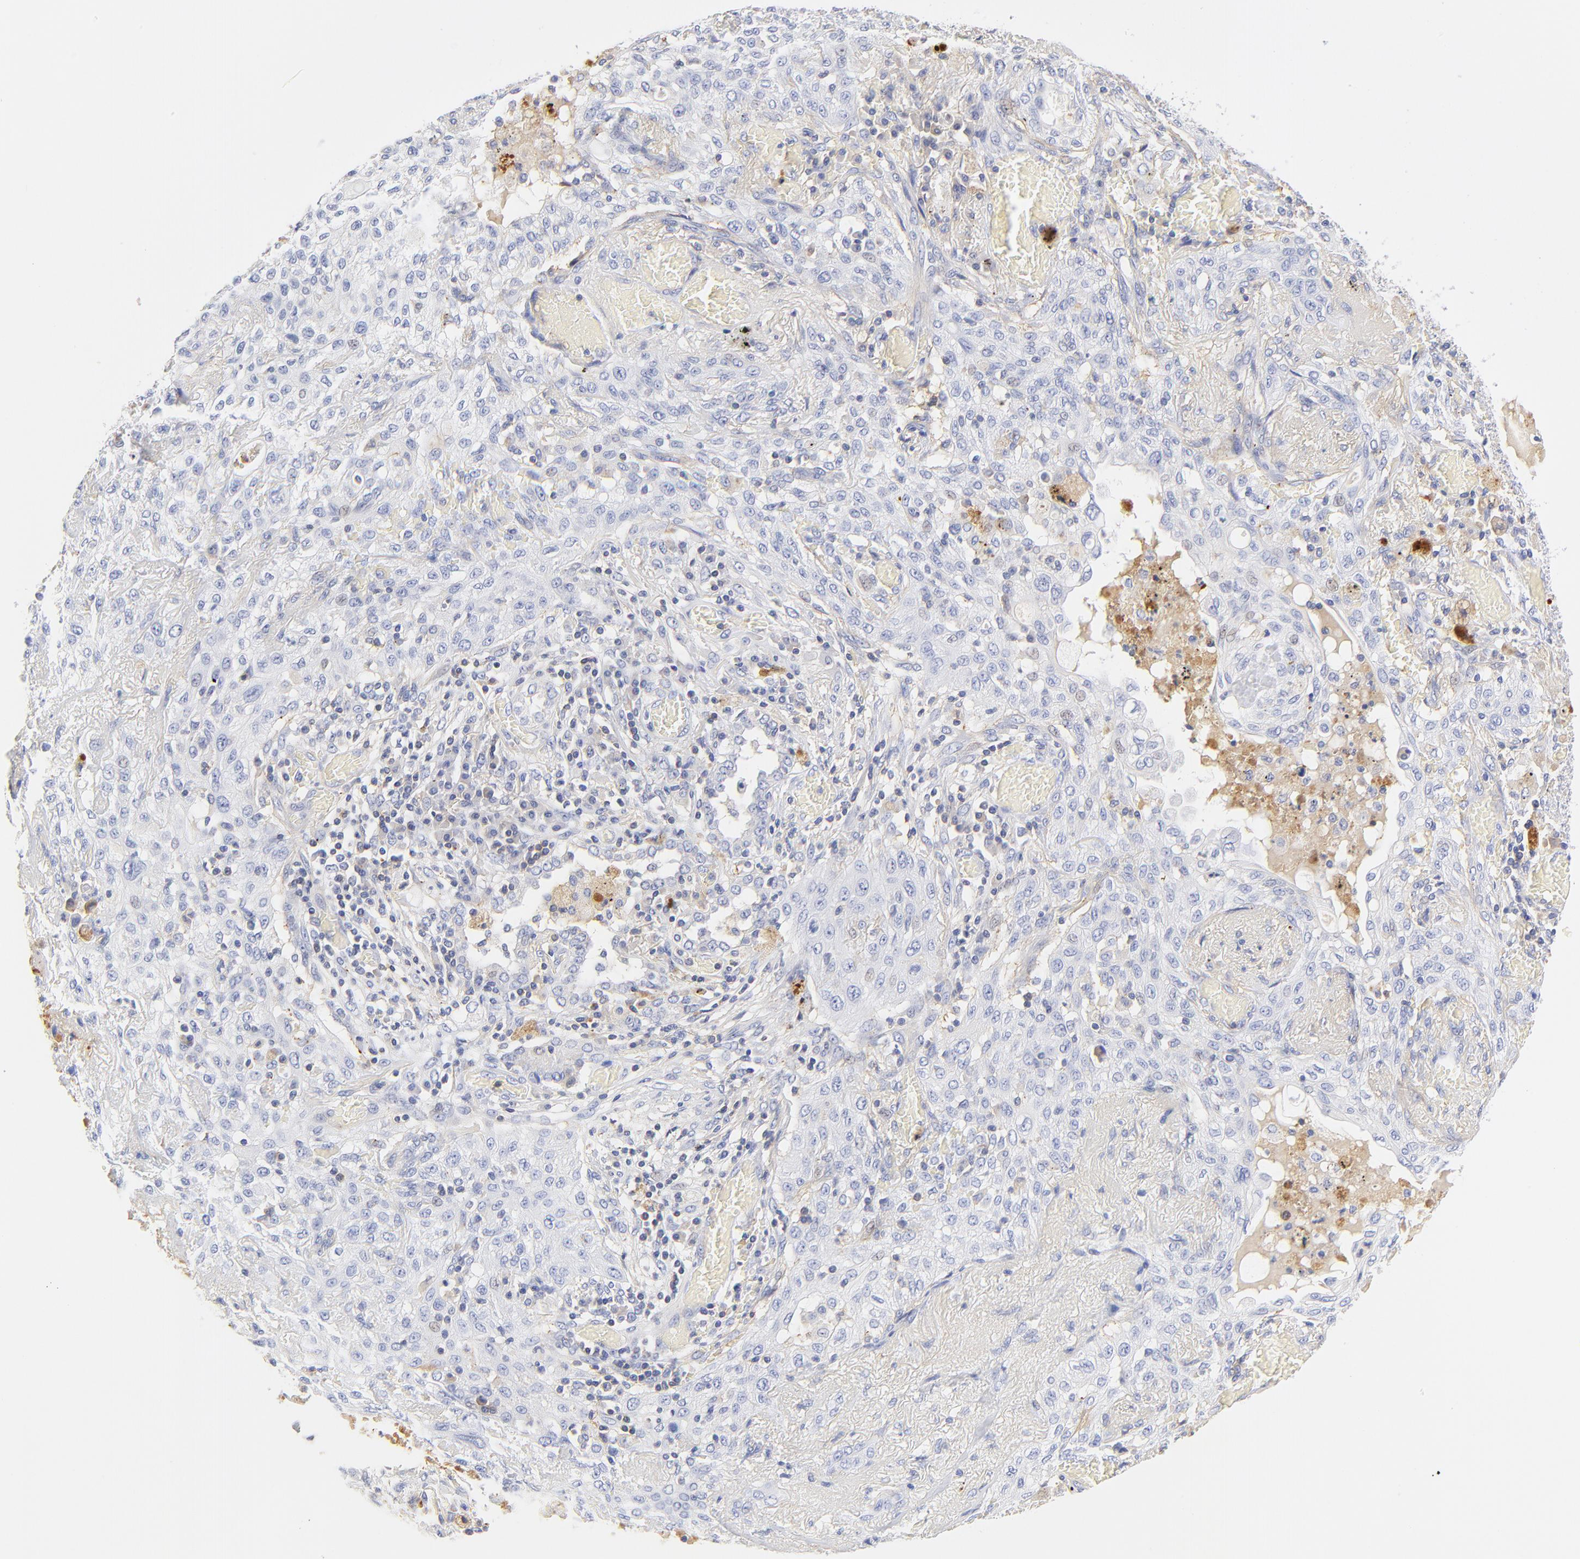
{"staining": {"intensity": "negative", "quantity": "none", "location": "none"}, "tissue": "lung cancer", "cell_type": "Tumor cells", "image_type": "cancer", "snomed": [{"axis": "morphology", "description": "Squamous cell carcinoma, NOS"}, {"axis": "topography", "description": "Lung"}], "caption": "Immunohistochemical staining of human lung cancer (squamous cell carcinoma) shows no significant expression in tumor cells.", "gene": "MDGA2", "patient": {"sex": "female", "age": 47}}